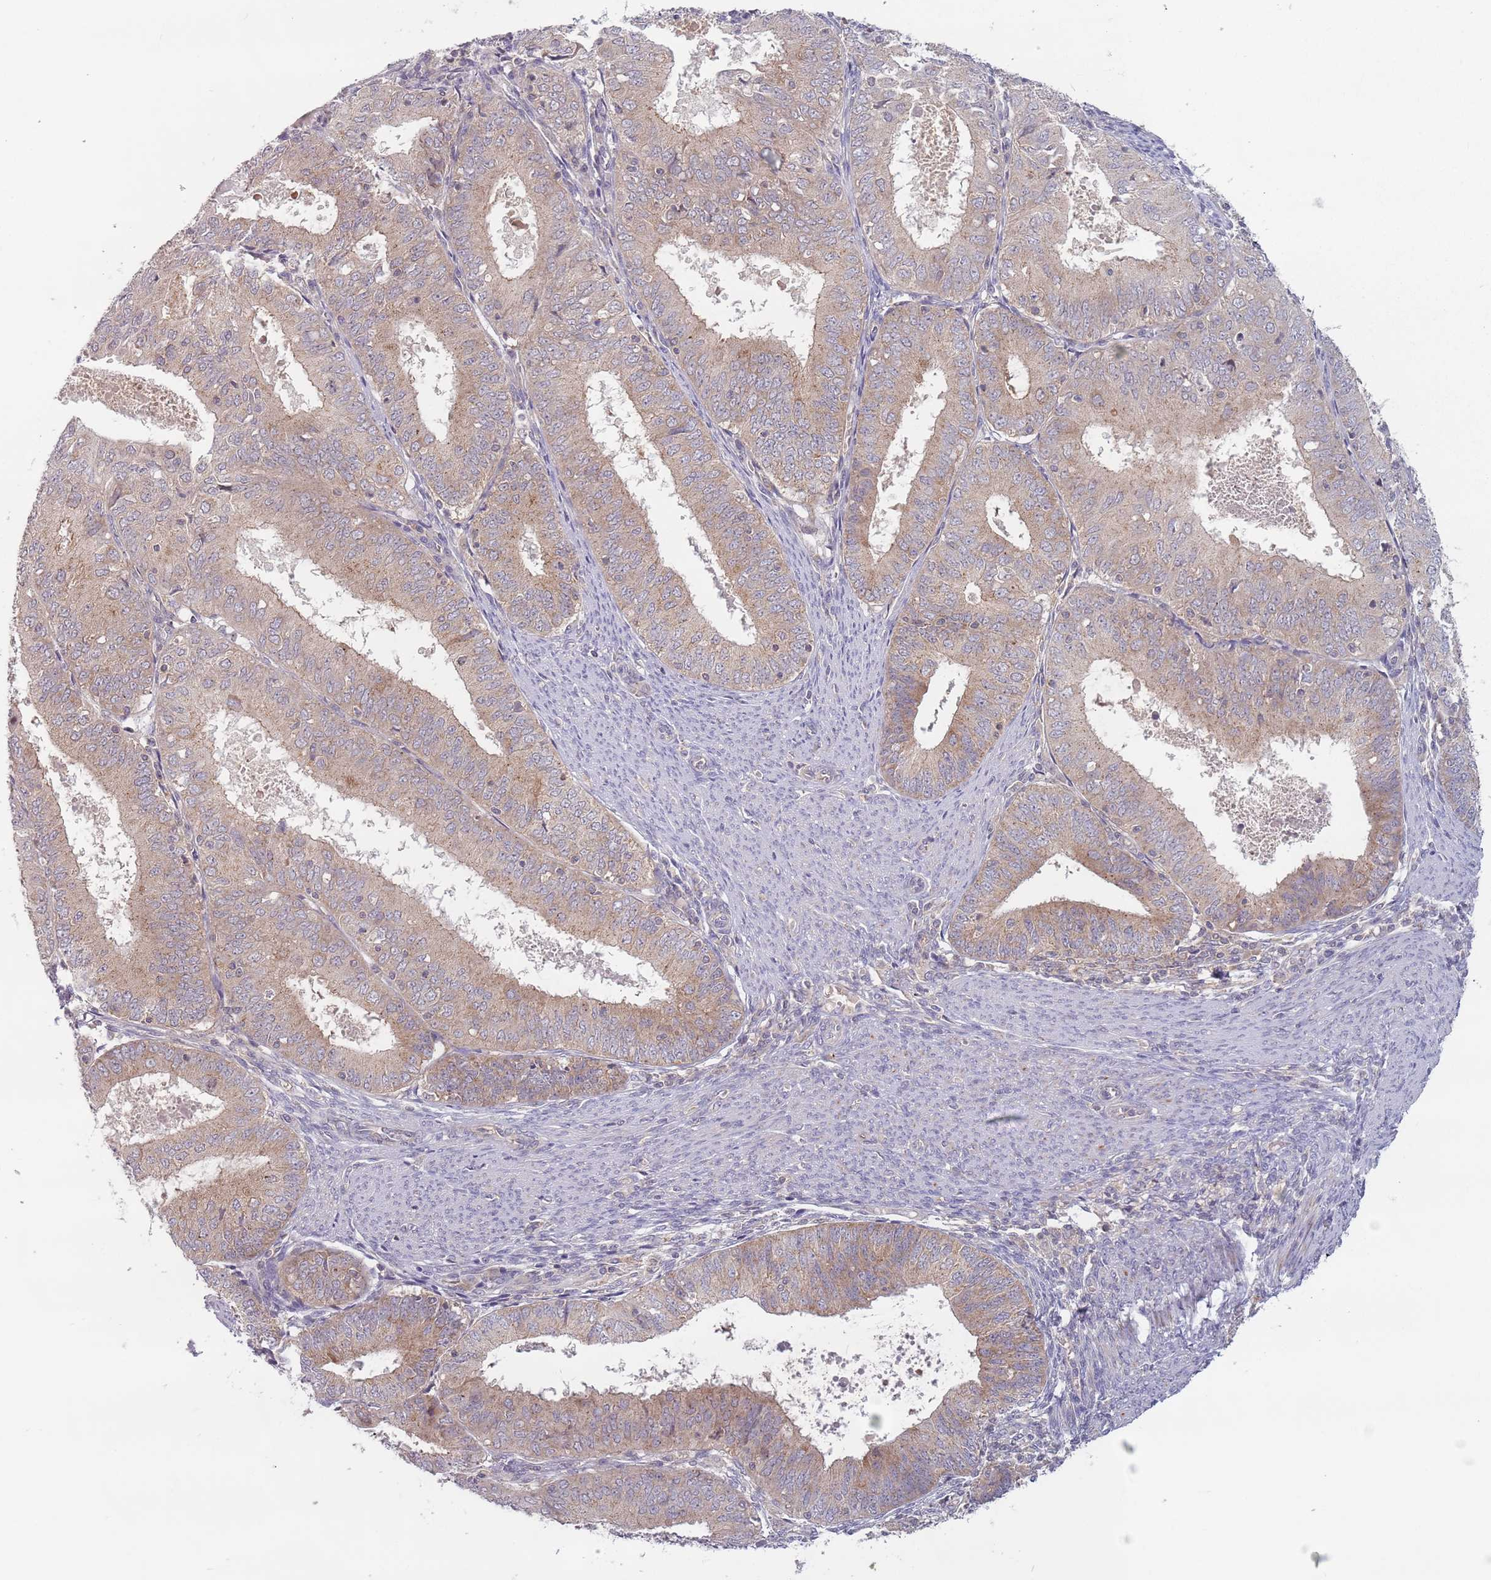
{"staining": {"intensity": "weak", "quantity": "25%-75%", "location": "cytoplasmic/membranous"}, "tissue": "endometrial cancer", "cell_type": "Tumor cells", "image_type": "cancer", "snomed": [{"axis": "morphology", "description": "Adenocarcinoma, NOS"}, {"axis": "topography", "description": "Endometrium"}], "caption": "IHC of adenocarcinoma (endometrial) displays low levels of weak cytoplasmic/membranous positivity in approximately 25%-75% of tumor cells. The staining was performed using DAB to visualize the protein expression in brown, while the nuclei were stained in blue with hematoxylin (Magnification: 20x).", "gene": "ASB13", "patient": {"sex": "female", "age": 57}}